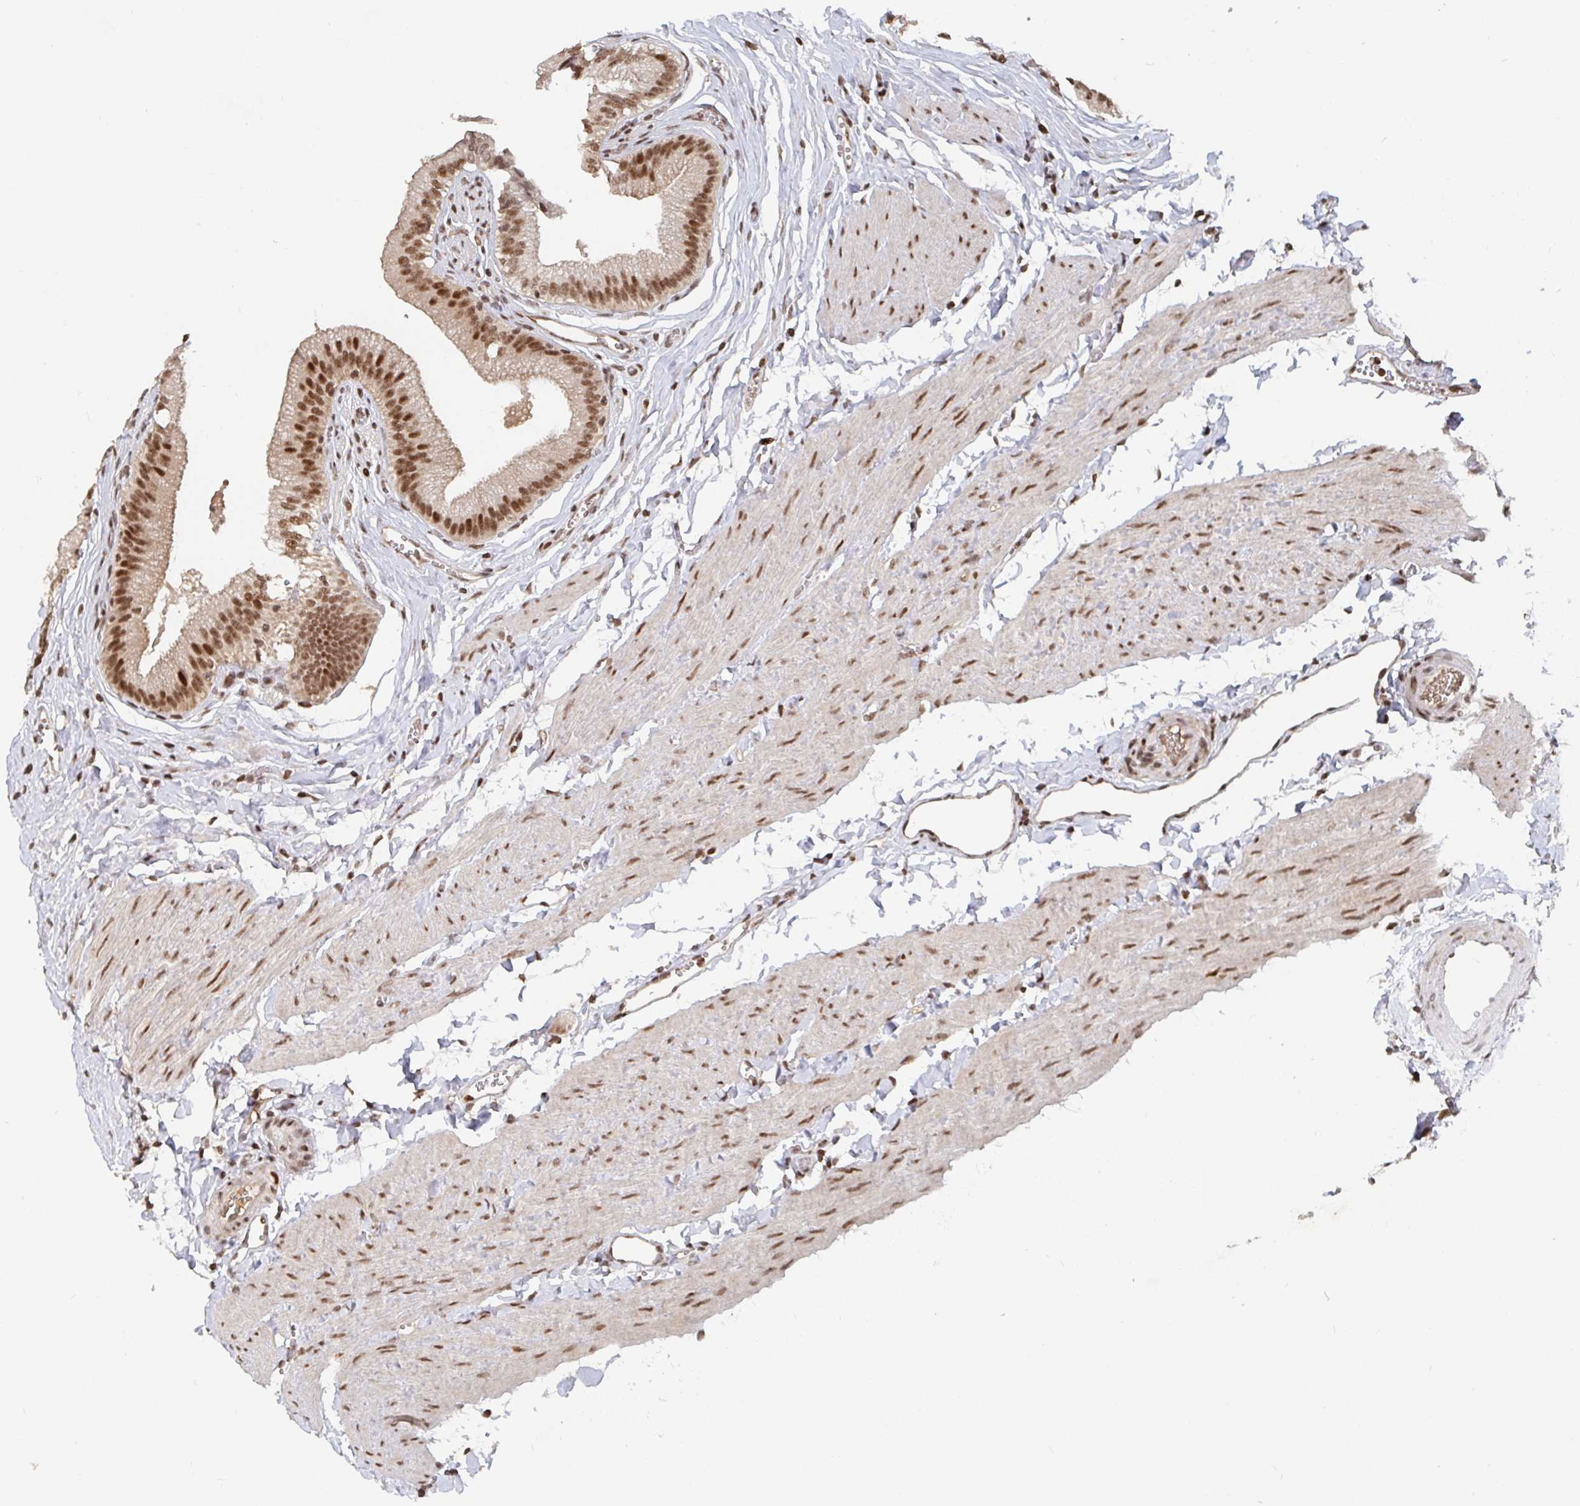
{"staining": {"intensity": "moderate", "quantity": ">75%", "location": "nuclear"}, "tissue": "gallbladder", "cell_type": "Glandular cells", "image_type": "normal", "snomed": [{"axis": "morphology", "description": "Normal tissue, NOS"}, {"axis": "topography", "description": "Gallbladder"}, {"axis": "topography", "description": "Peripheral nerve tissue"}], "caption": "Gallbladder stained for a protein displays moderate nuclear positivity in glandular cells. (Brightfield microscopy of DAB IHC at high magnification).", "gene": "ZDHHC12", "patient": {"sex": "male", "age": 17}}